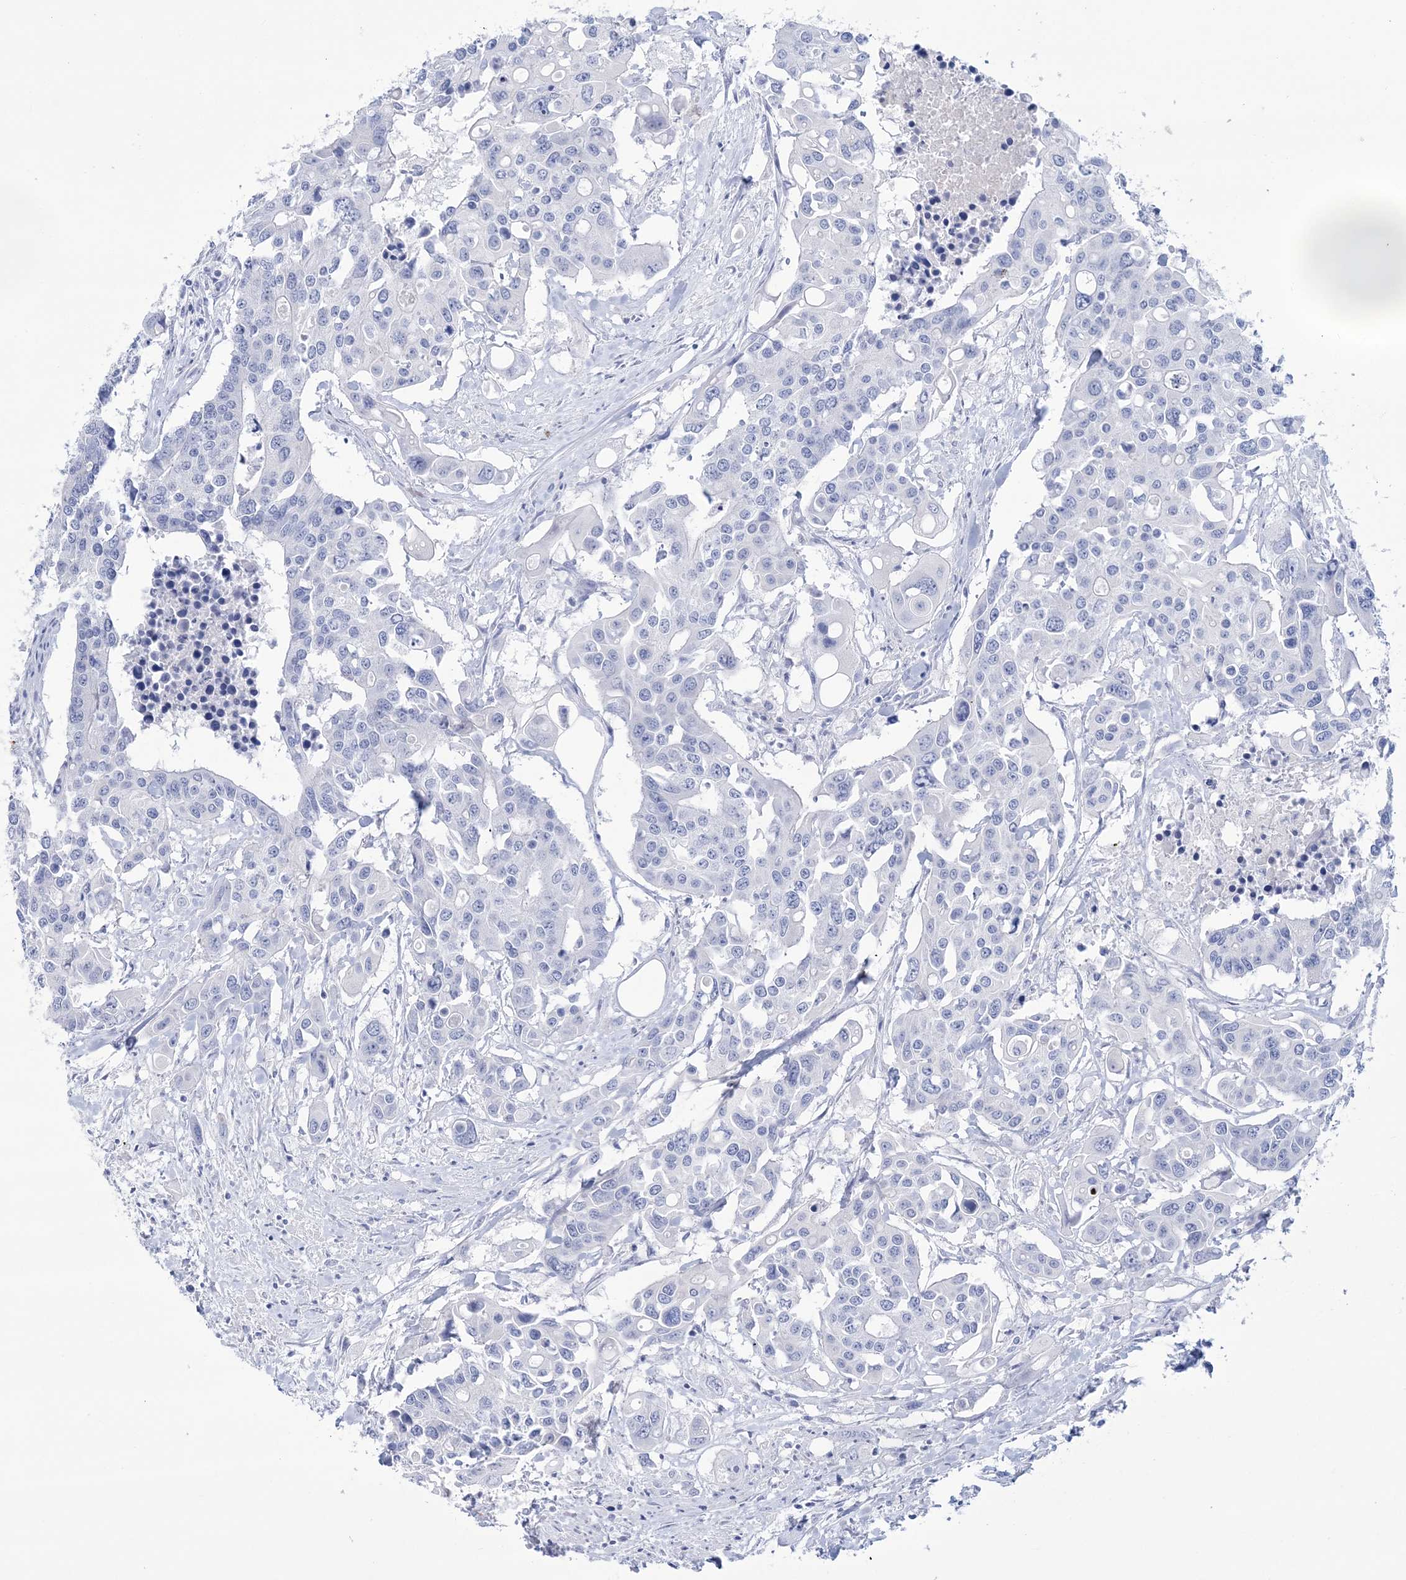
{"staining": {"intensity": "negative", "quantity": "none", "location": "none"}, "tissue": "colorectal cancer", "cell_type": "Tumor cells", "image_type": "cancer", "snomed": [{"axis": "morphology", "description": "Adenocarcinoma, NOS"}, {"axis": "topography", "description": "Colon"}], "caption": "An image of colorectal adenocarcinoma stained for a protein exhibits no brown staining in tumor cells.", "gene": "RBP2", "patient": {"sex": "male", "age": 77}}